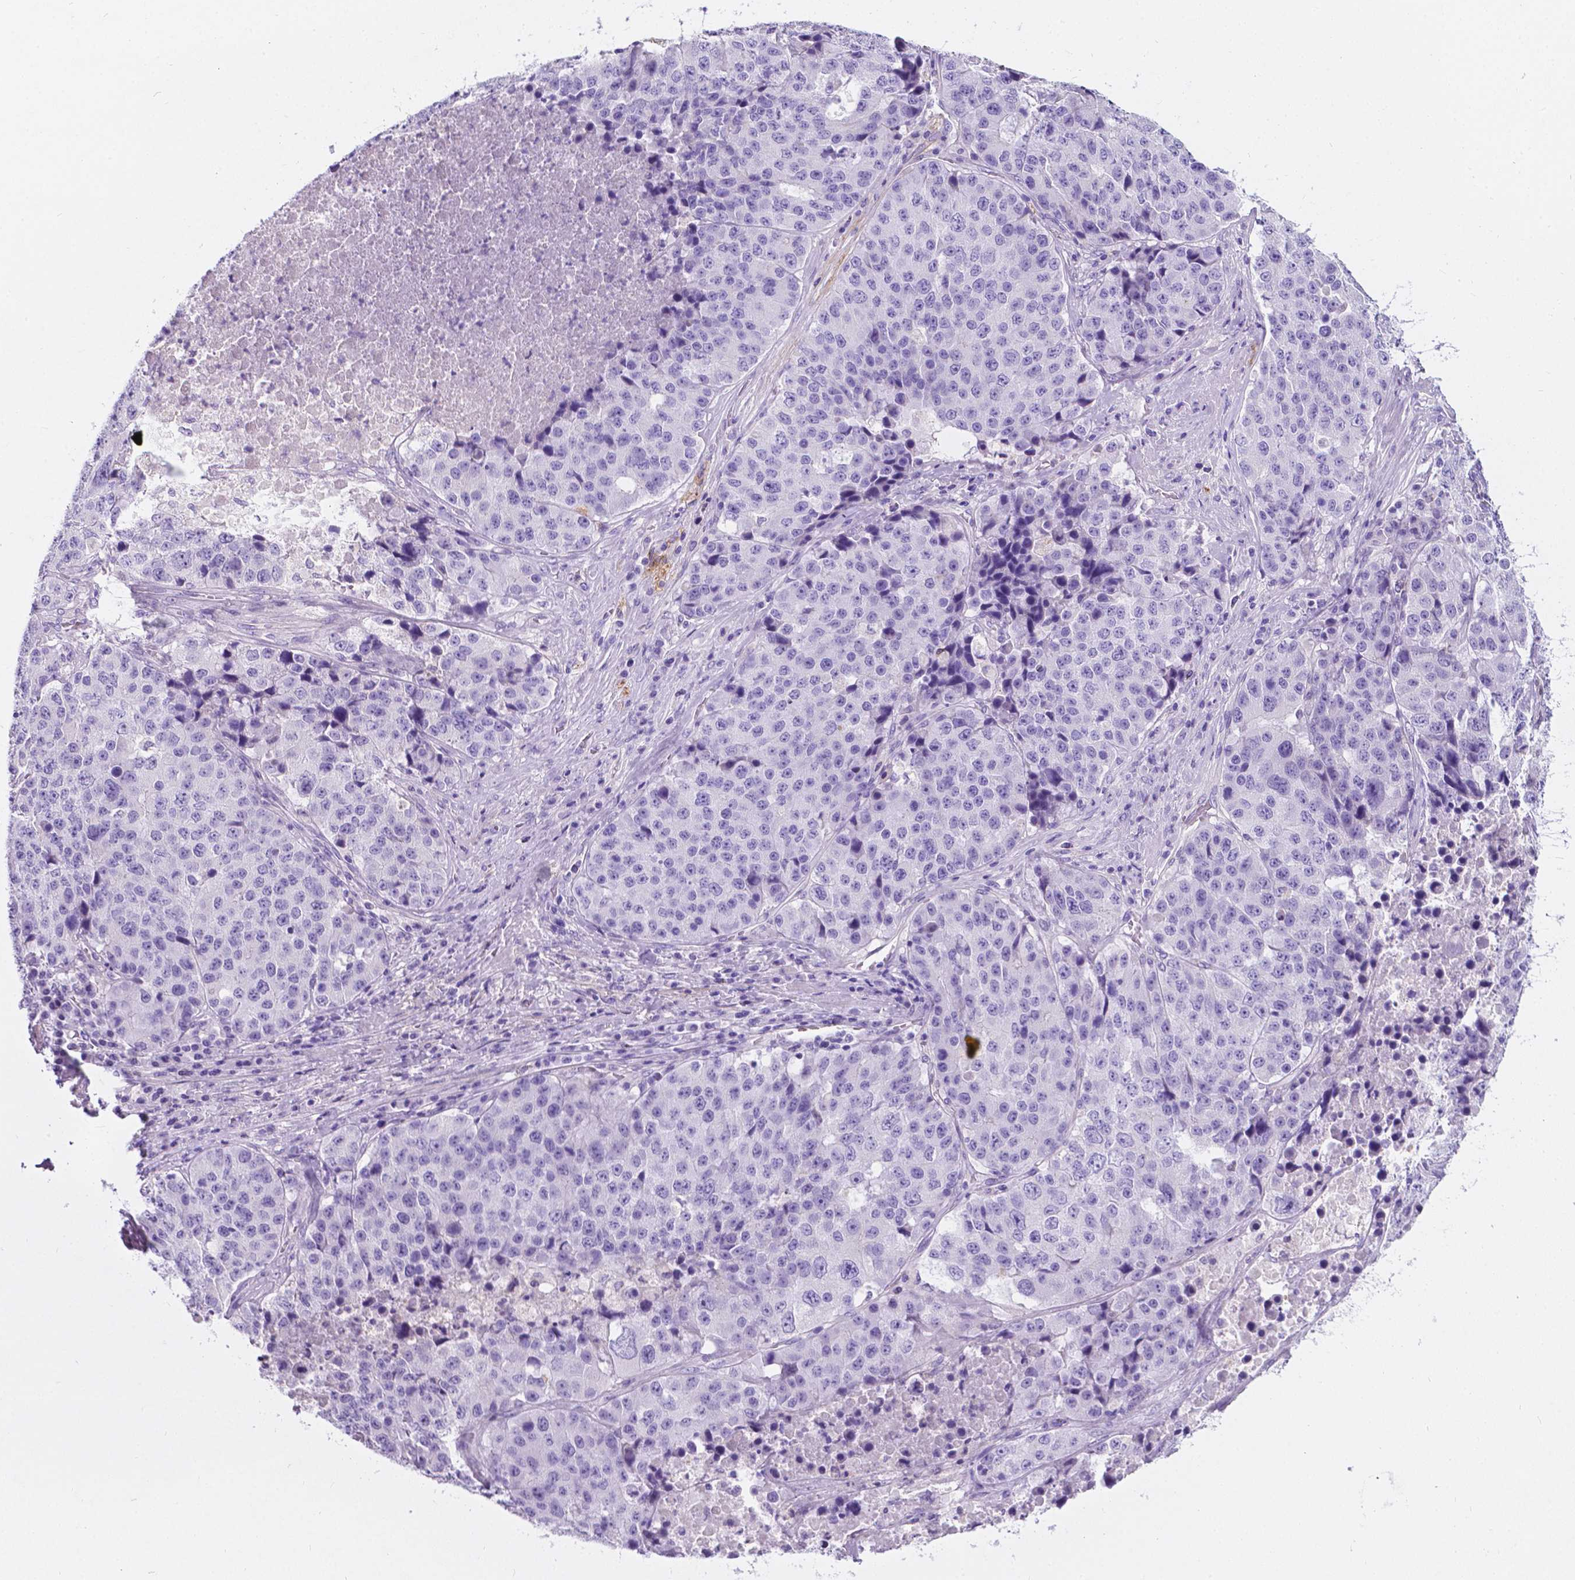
{"staining": {"intensity": "negative", "quantity": "none", "location": "none"}, "tissue": "stomach cancer", "cell_type": "Tumor cells", "image_type": "cancer", "snomed": [{"axis": "morphology", "description": "Adenocarcinoma, NOS"}, {"axis": "topography", "description": "Stomach"}], "caption": "An IHC histopathology image of stomach adenocarcinoma is shown. There is no staining in tumor cells of stomach adenocarcinoma.", "gene": "GNAO1", "patient": {"sex": "male", "age": 71}}